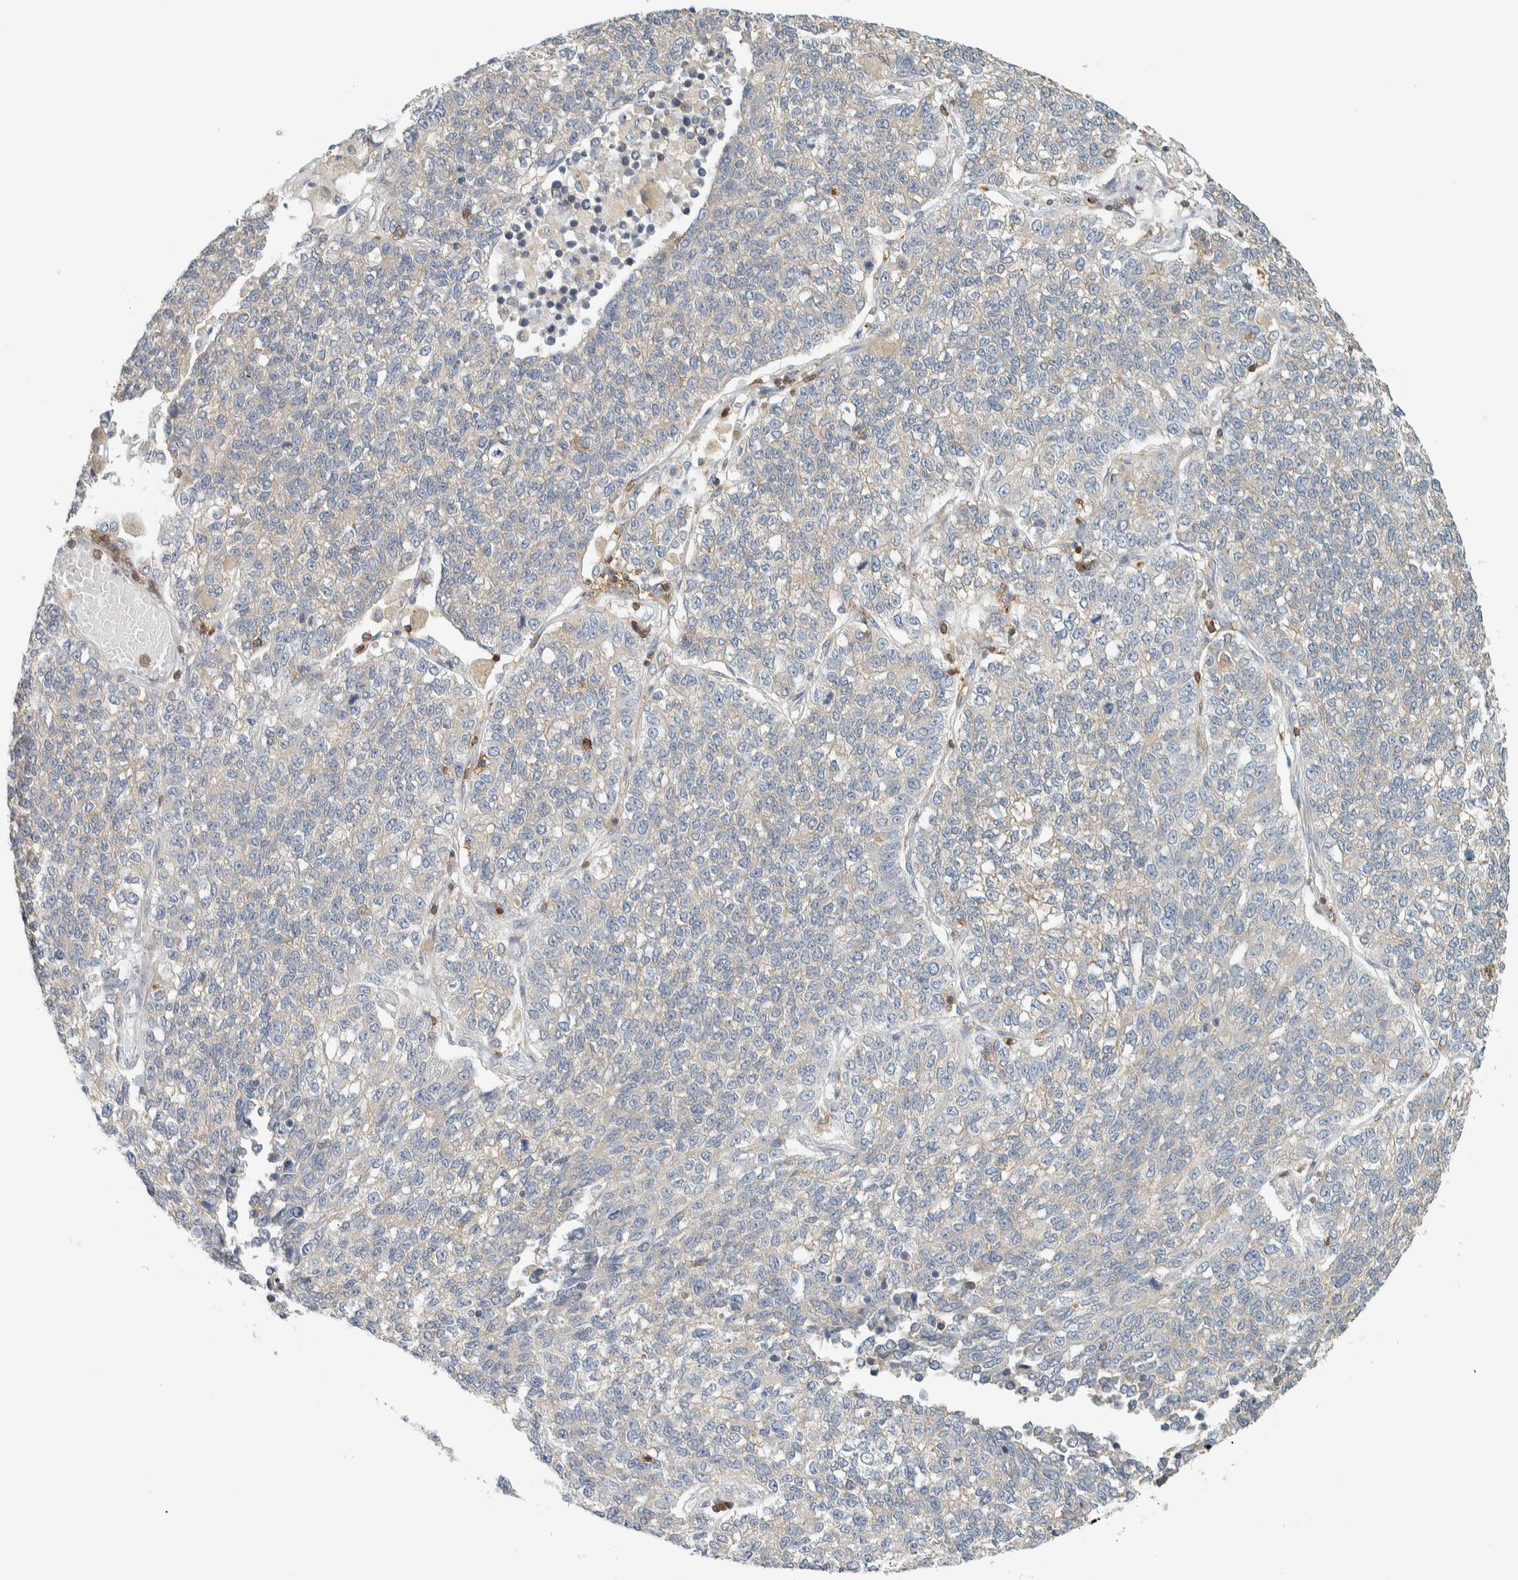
{"staining": {"intensity": "negative", "quantity": "none", "location": "none"}, "tissue": "lung cancer", "cell_type": "Tumor cells", "image_type": "cancer", "snomed": [{"axis": "morphology", "description": "Adenocarcinoma, NOS"}, {"axis": "topography", "description": "Lung"}], "caption": "An immunohistochemistry (IHC) micrograph of lung cancer (adenocarcinoma) is shown. There is no staining in tumor cells of lung cancer (adenocarcinoma).", "gene": "CCDC57", "patient": {"sex": "male", "age": 49}}